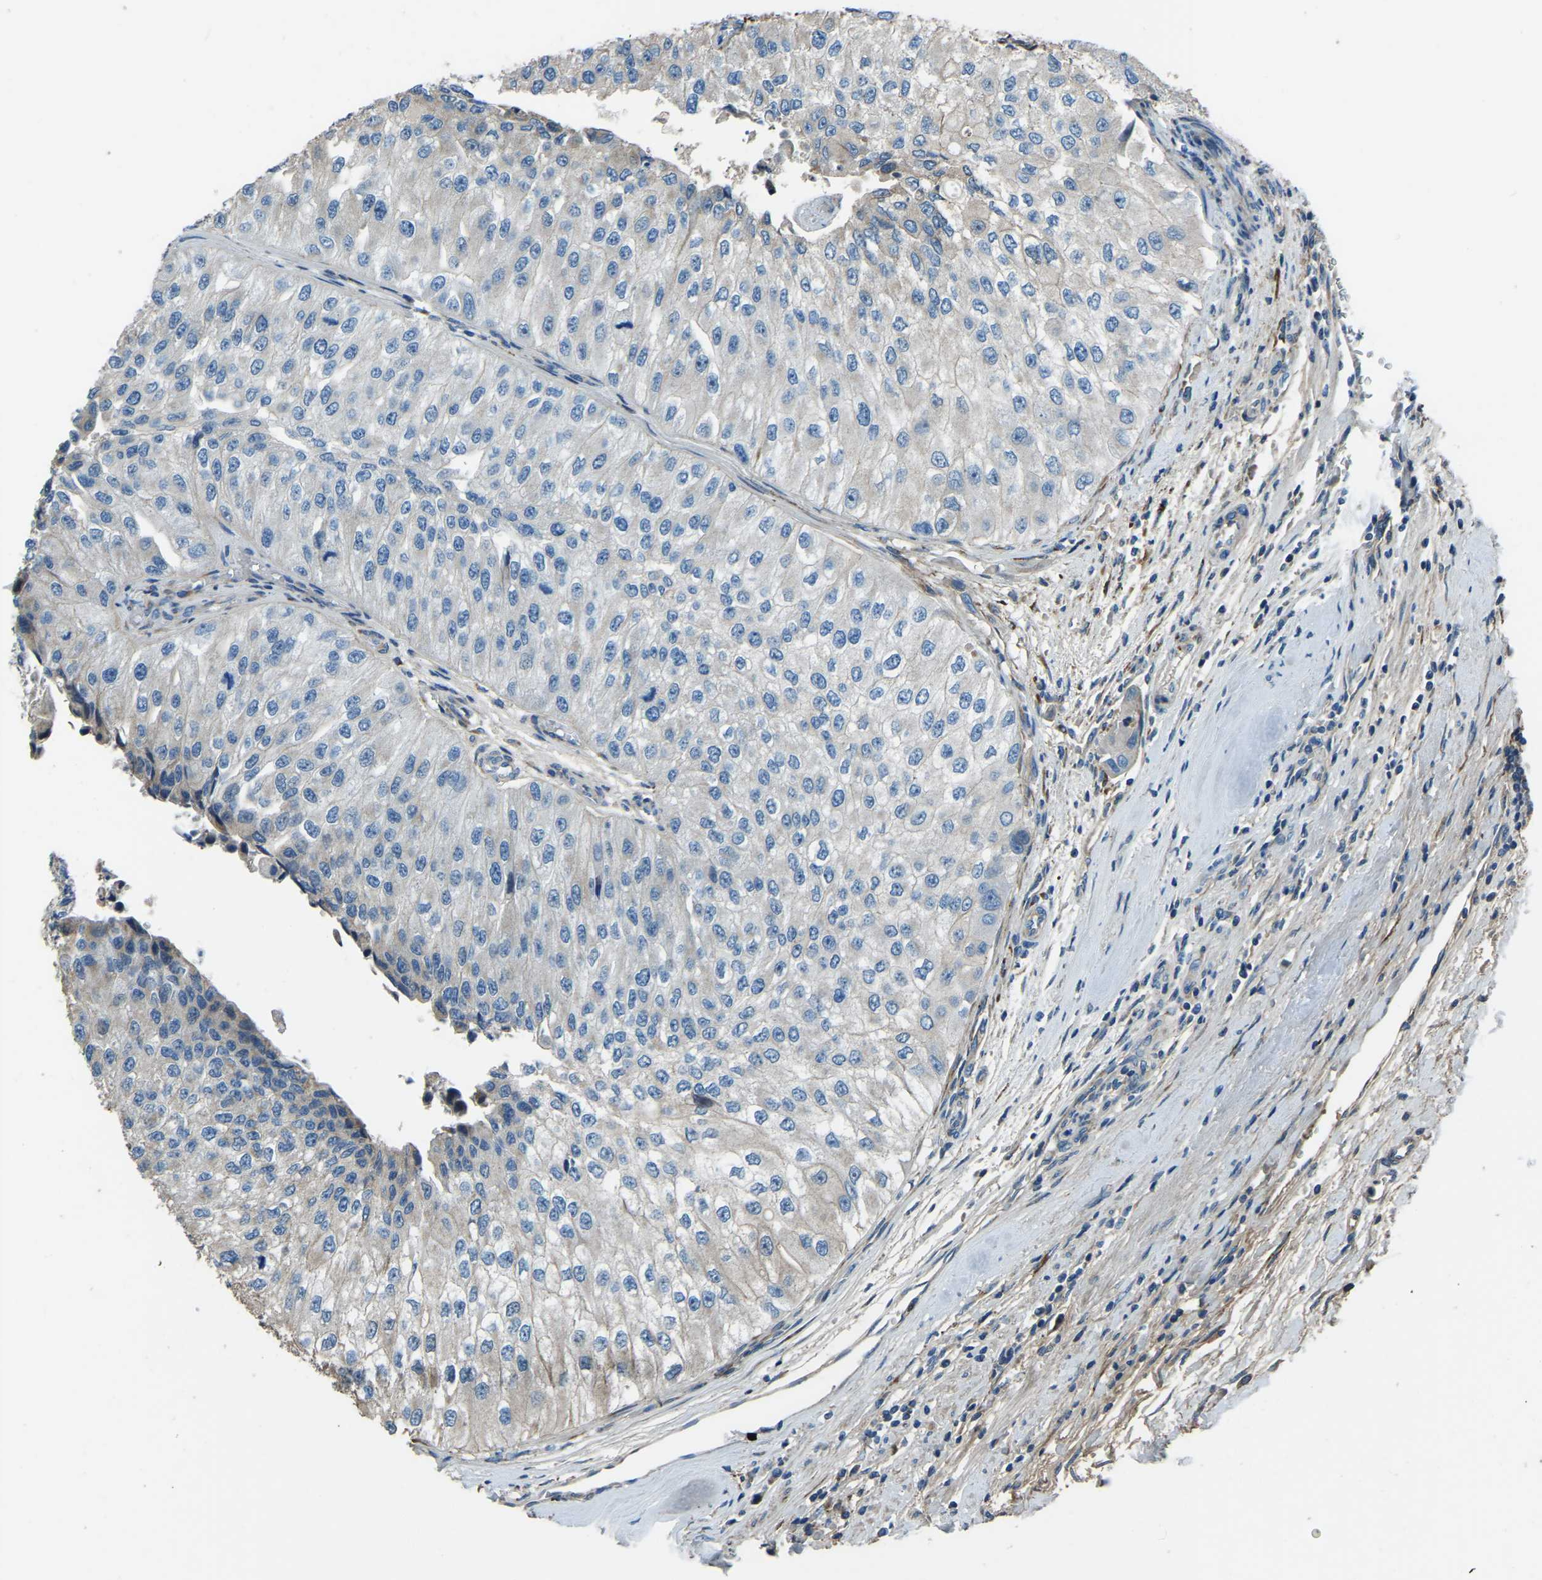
{"staining": {"intensity": "negative", "quantity": "none", "location": "none"}, "tissue": "urothelial cancer", "cell_type": "Tumor cells", "image_type": "cancer", "snomed": [{"axis": "morphology", "description": "Urothelial carcinoma, High grade"}, {"axis": "topography", "description": "Kidney"}, {"axis": "topography", "description": "Urinary bladder"}], "caption": "A high-resolution image shows immunohistochemistry (IHC) staining of high-grade urothelial carcinoma, which shows no significant expression in tumor cells.", "gene": "COL3A1", "patient": {"sex": "male", "age": 77}}